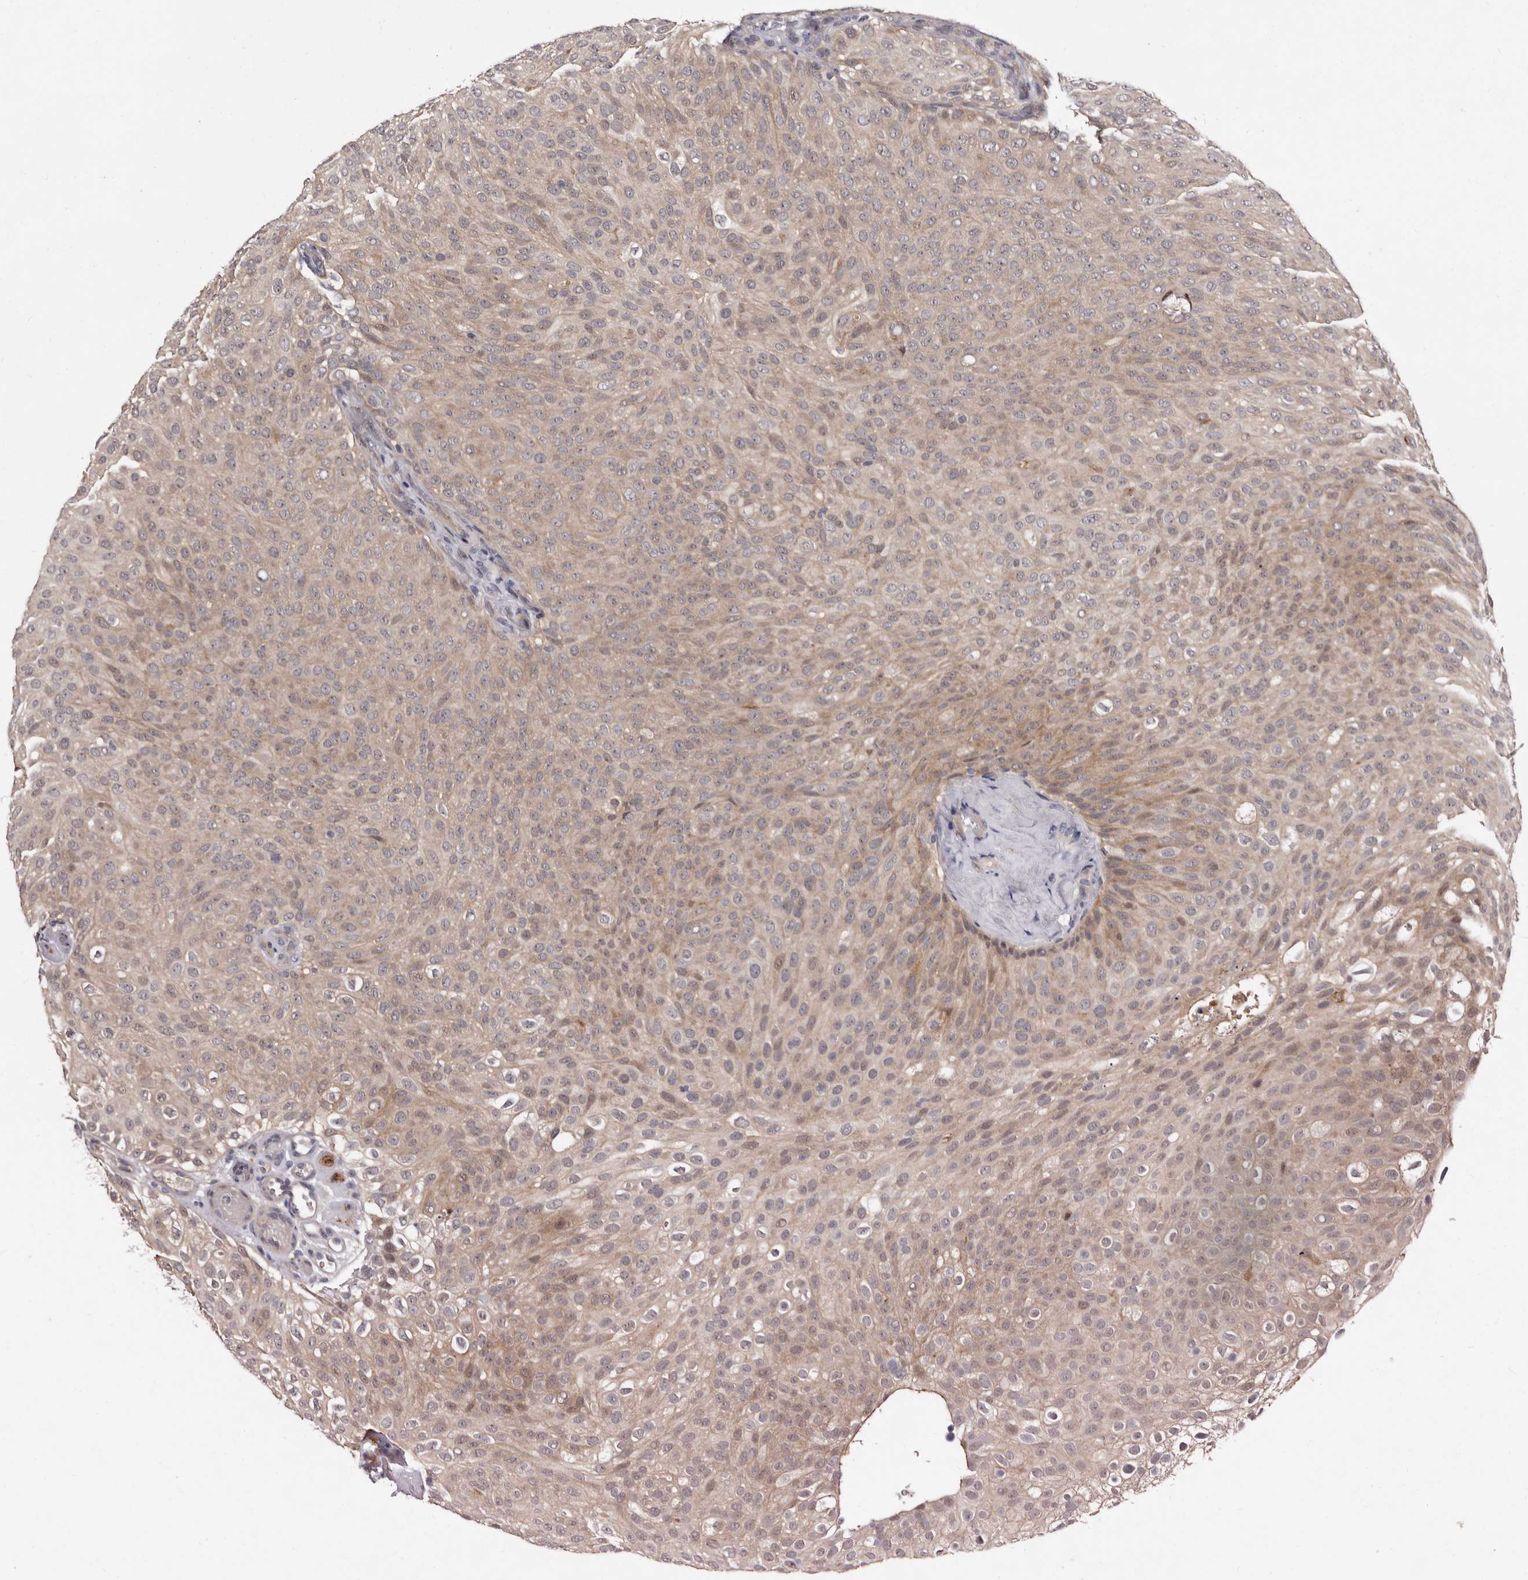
{"staining": {"intensity": "weak", "quantity": "25%-75%", "location": "cytoplasmic/membranous,nuclear"}, "tissue": "urothelial cancer", "cell_type": "Tumor cells", "image_type": "cancer", "snomed": [{"axis": "morphology", "description": "Urothelial carcinoma, Low grade"}, {"axis": "topography", "description": "Urinary bladder"}], "caption": "The histopathology image shows immunohistochemical staining of low-grade urothelial carcinoma. There is weak cytoplasmic/membranous and nuclear expression is appreciated in approximately 25%-75% of tumor cells.", "gene": "LANCL2", "patient": {"sex": "male", "age": 78}}